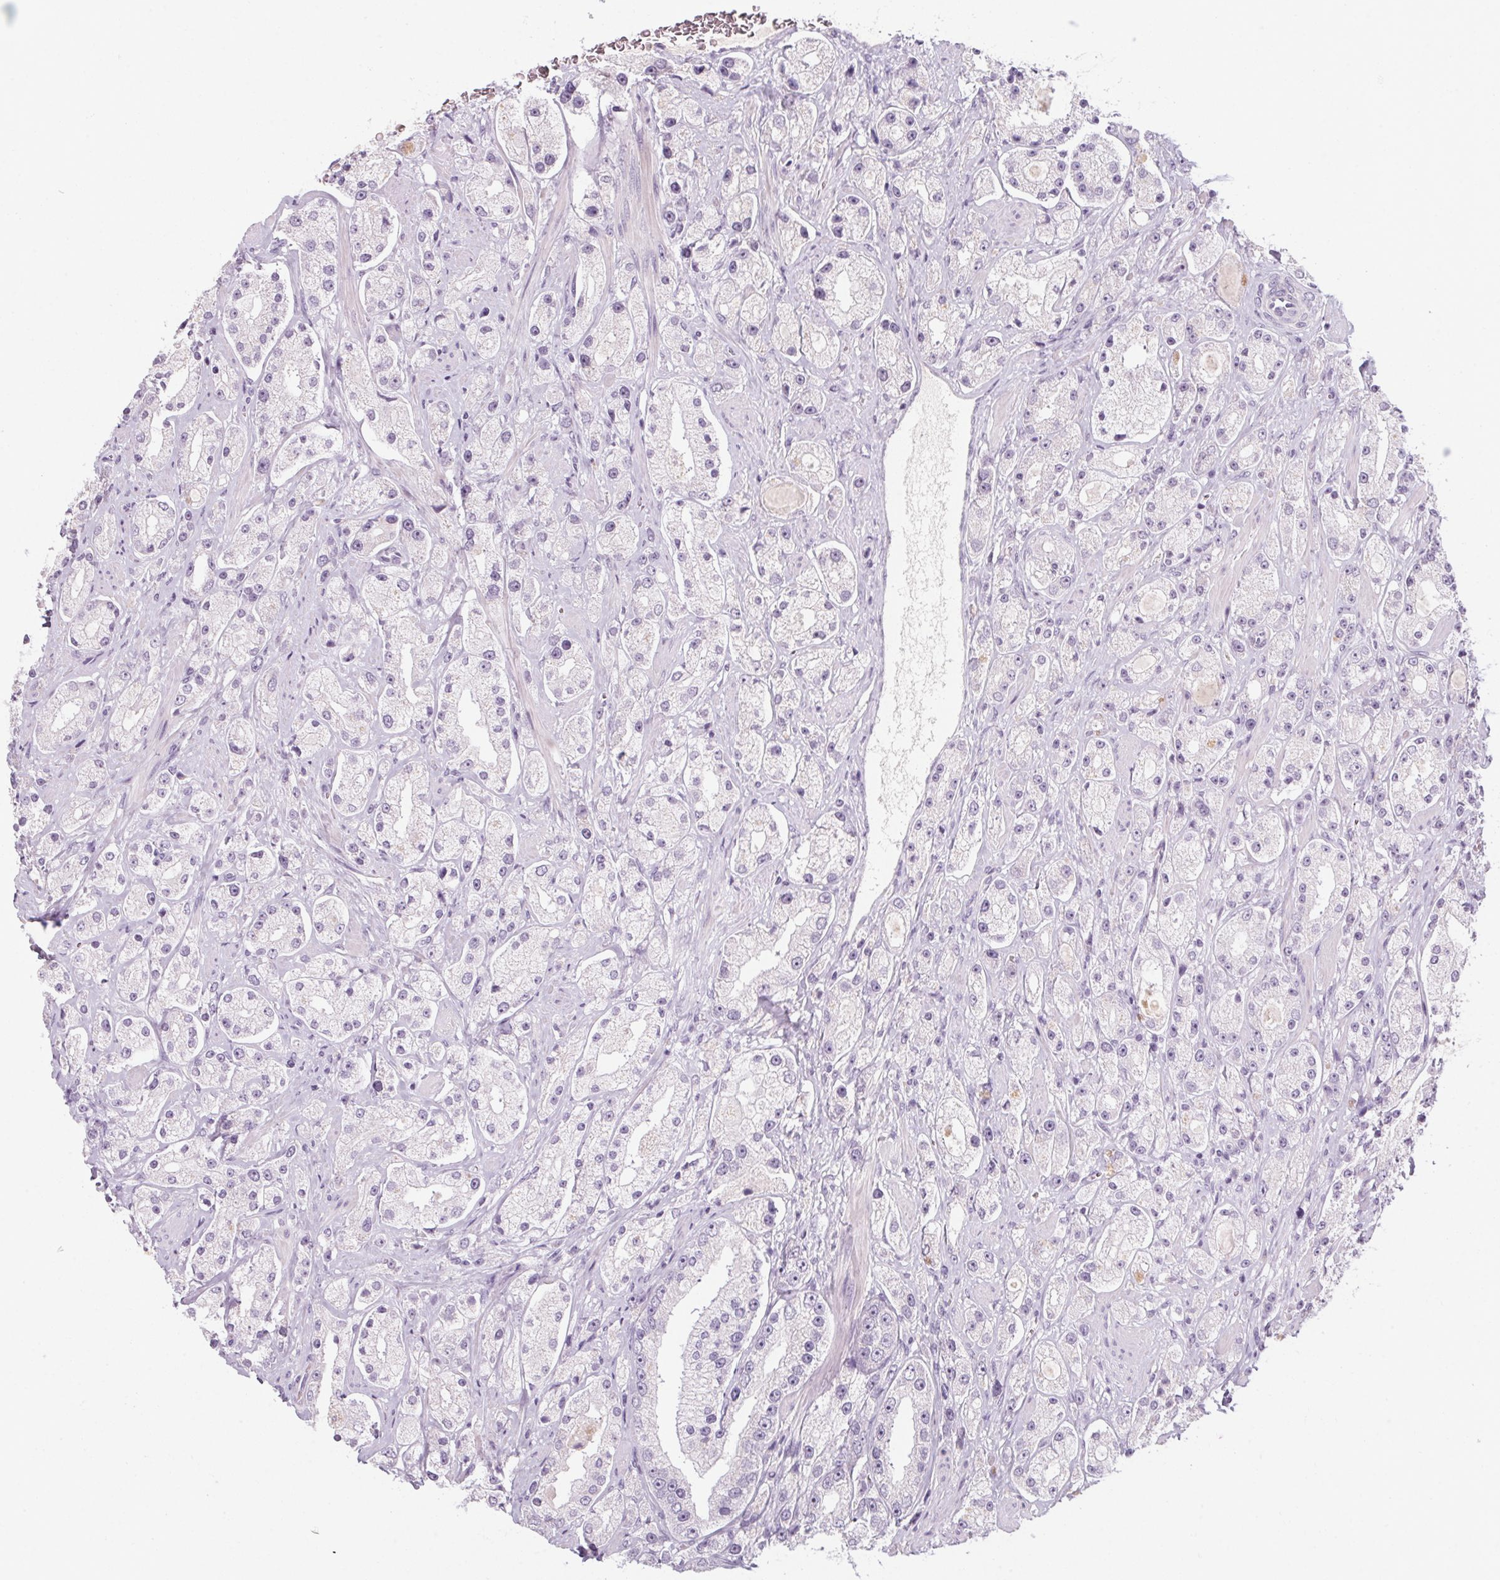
{"staining": {"intensity": "negative", "quantity": "none", "location": "none"}, "tissue": "prostate cancer", "cell_type": "Tumor cells", "image_type": "cancer", "snomed": [{"axis": "morphology", "description": "Adenocarcinoma, High grade"}, {"axis": "topography", "description": "Prostate"}], "caption": "Tumor cells show no significant protein positivity in prostate cancer (high-grade adenocarcinoma).", "gene": "RPTN", "patient": {"sex": "male", "age": 67}}